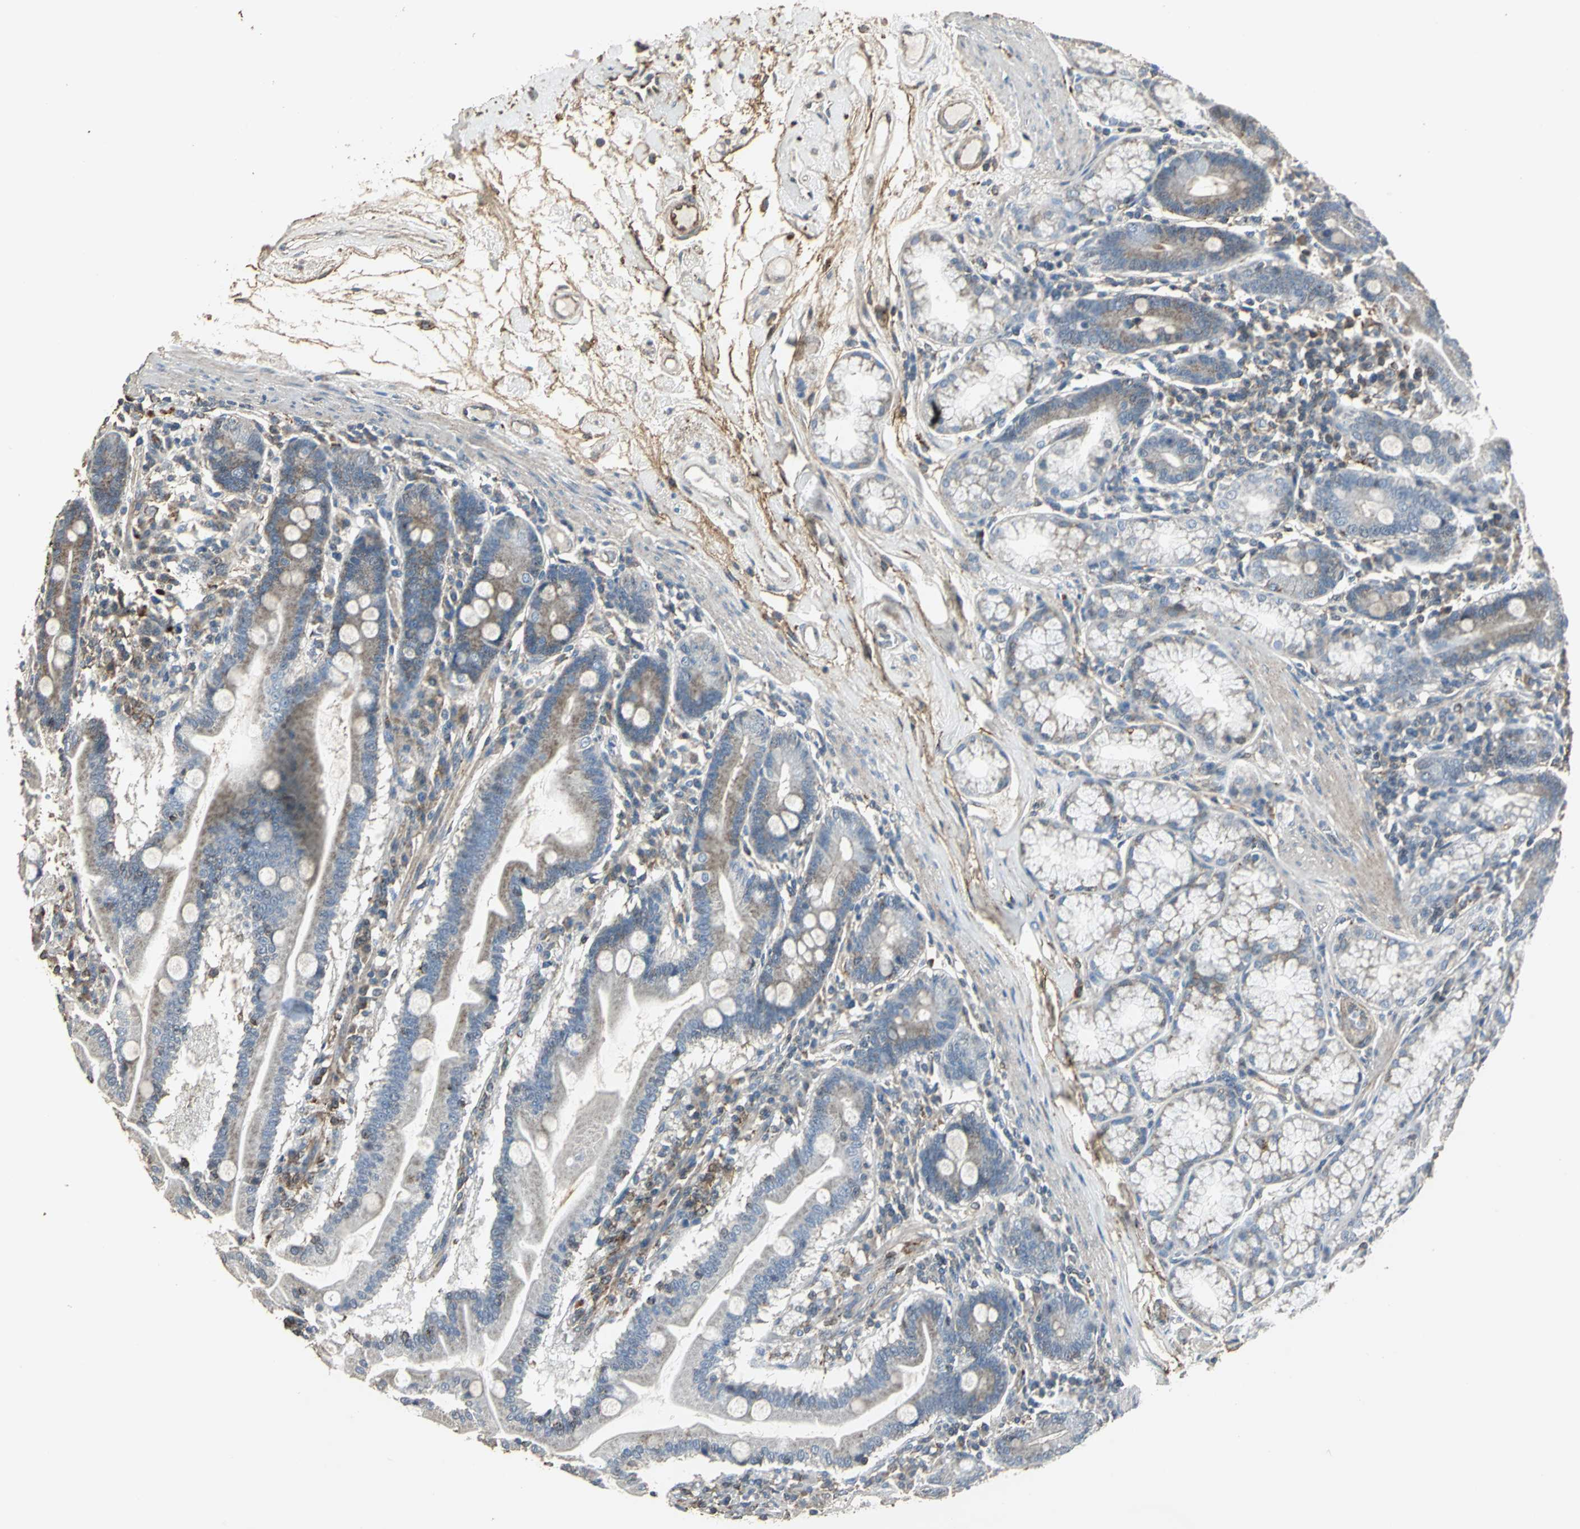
{"staining": {"intensity": "weak", "quantity": "25%-75%", "location": "cytoplasmic/membranous"}, "tissue": "duodenum", "cell_type": "Glandular cells", "image_type": "normal", "snomed": [{"axis": "morphology", "description": "Normal tissue, NOS"}, {"axis": "topography", "description": "Duodenum"}], "caption": "IHC (DAB (3,3'-diaminobenzidine)) staining of unremarkable duodenum shows weak cytoplasmic/membranous protein positivity in approximately 25%-75% of glandular cells. (IHC, brightfield microscopy, high magnification).", "gene": "DNAJB4", "patient": {"sex": "female", "age": 64}}